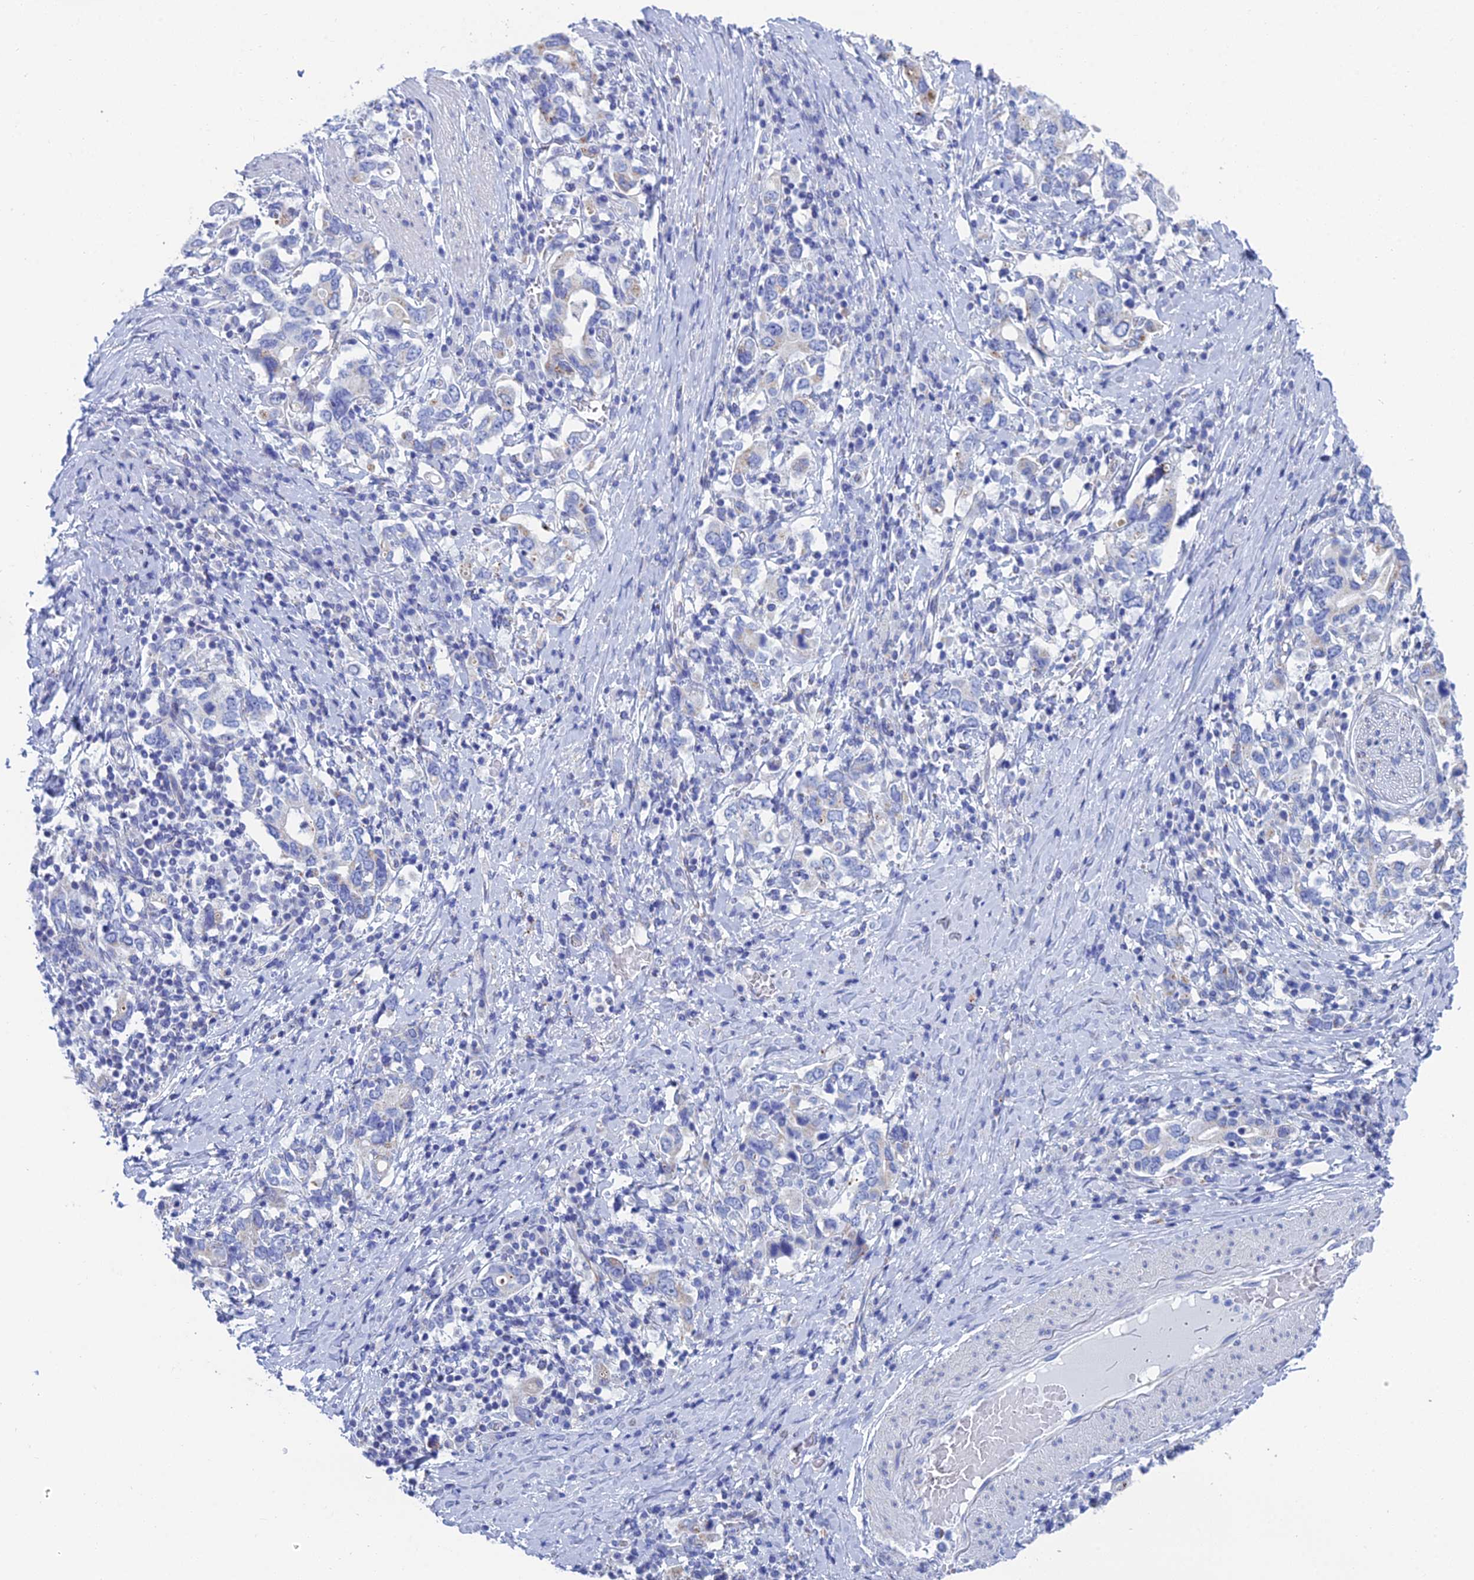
{"staining": {"intensity": "negative", "quantity": "none", "location": "none"}, "tissue": "stomach cancer", "cell_type": "Tumor cells", "image_type": "cancer", "snomed": [{"axis": "morphology", "description": "Adenocarcinoma, NOS"}, {"axis": "topography", "description": "Stomach, upper"}, {"axis": "topography", "description": "Stomach"}], "caption": "Stomach cancer (adenocarcinoma) stained for a protein using immunohistochemistry displays no positivity tumor cells.", "gene": "CFAP210", "patient": {"sex": "male", "age": 62}}